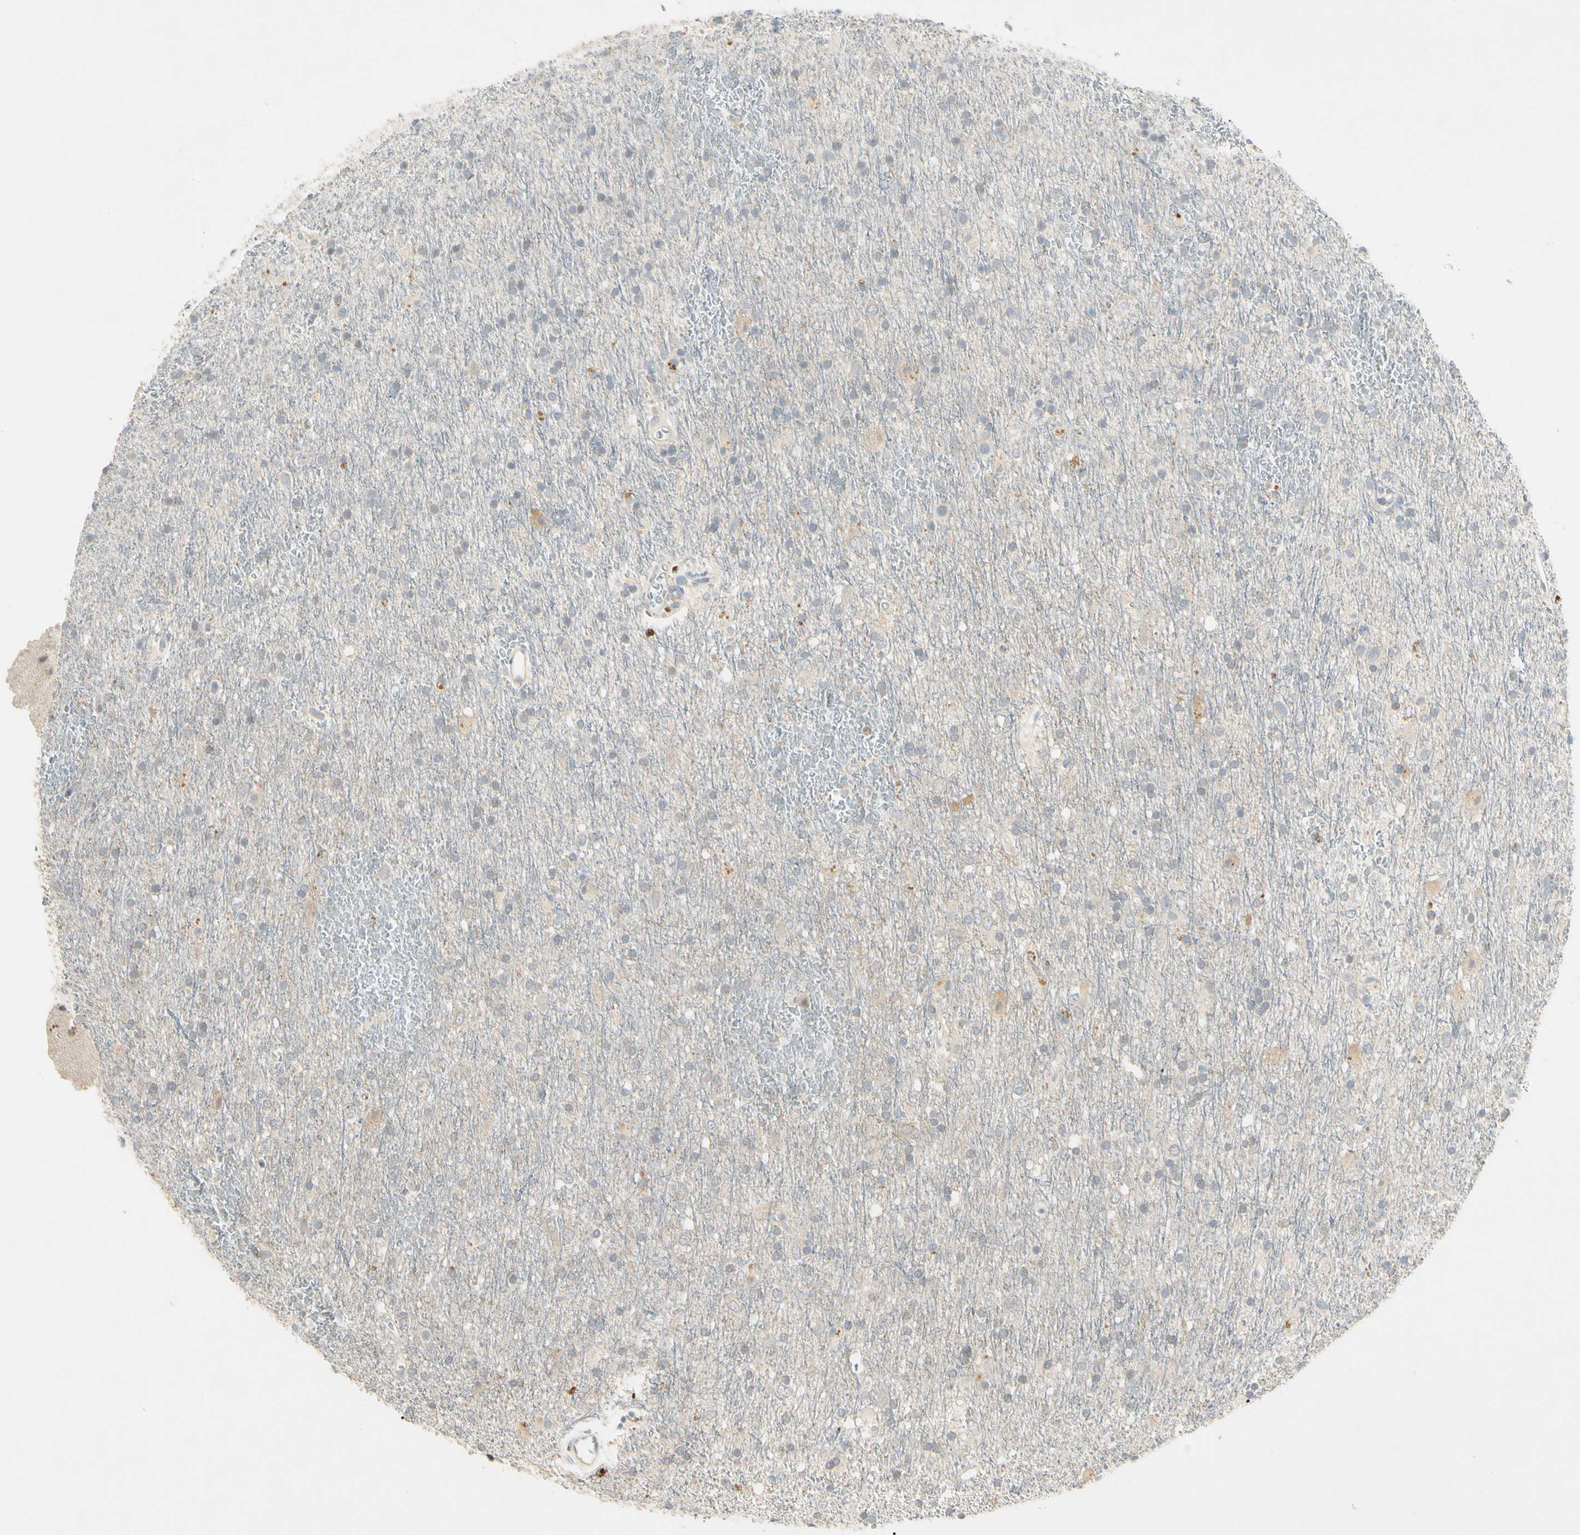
{"staining": {"intensity": "negative", "quantity": "none", "location": "none"}, "tissue": "glioma", "cell_type": "Tumor cells", "image_type": "cancer", "snomed": [{"axis": "morphology", "description": "Glioma, malignant, Low grade"}, {"axis": "topography", "description": "Brain"}], "caption": "Tumor cells show no significant protein staining in malignant glioma (low-grade).", "gene": "PRSS21", "patient": {"sex": "male", "age": 77}}